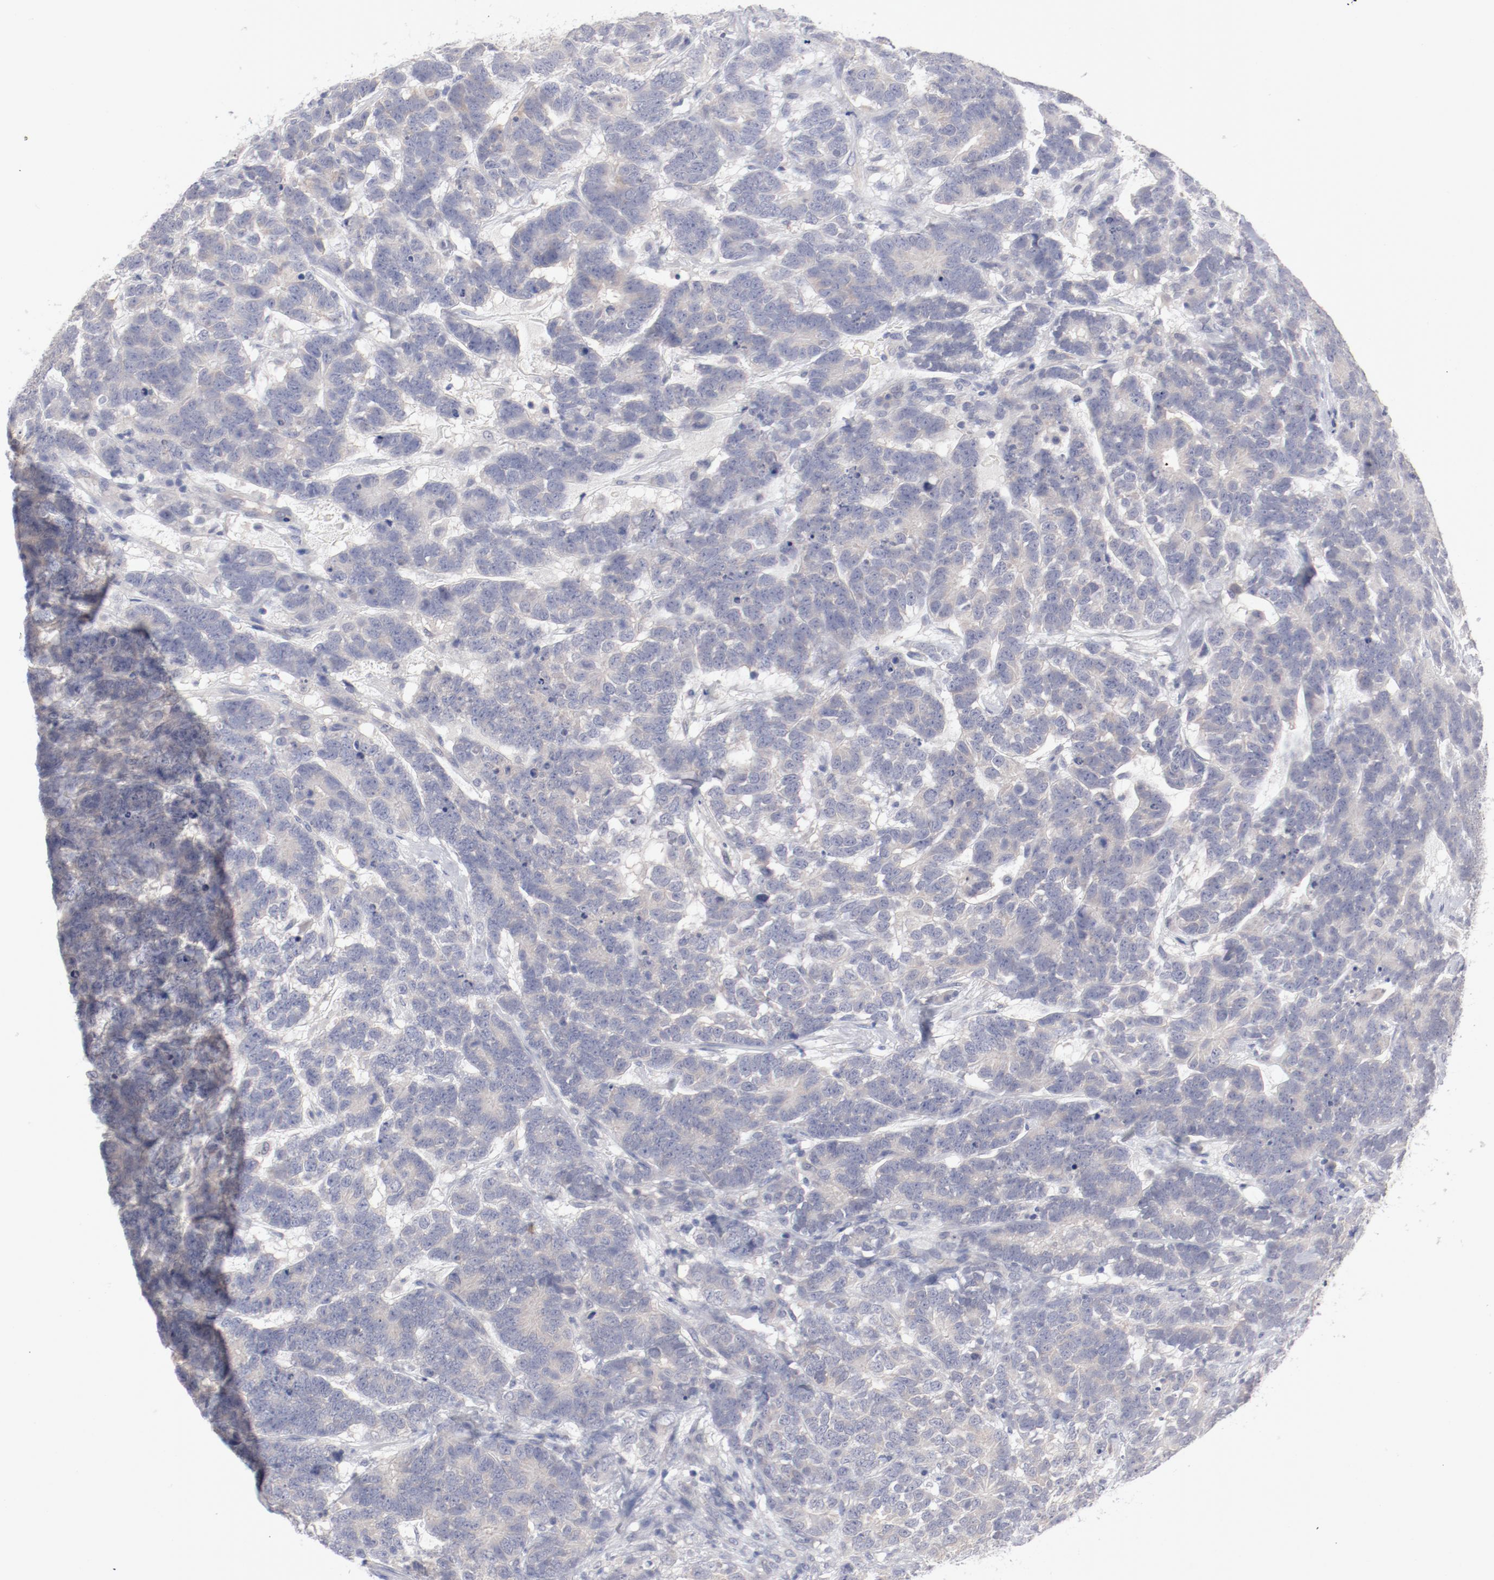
{"staining": {"intensity": "weak", "quantity": "<25%", "location": "cytoplasmic/membranous"}, "tissue": "testis cancer", "cell_type": "Tumor cells", "image_type": "cancer", "snomed": [{"axis": "morphology", "description": "Carcinoma, Embryonal, NOS"}, {"axis": "topography", "description": "Testis"}], "caption": "Immunohistochemistry (IHC) of testis cancer (embryonal carcinoma) exhibits no staining in tumor cells. The staining is performed using DAB brown chromogen with nuclei counter-stained in using hematoxylin.", "gene": "SH3BGR", "patient": {"sex": "male", "age": 26}}